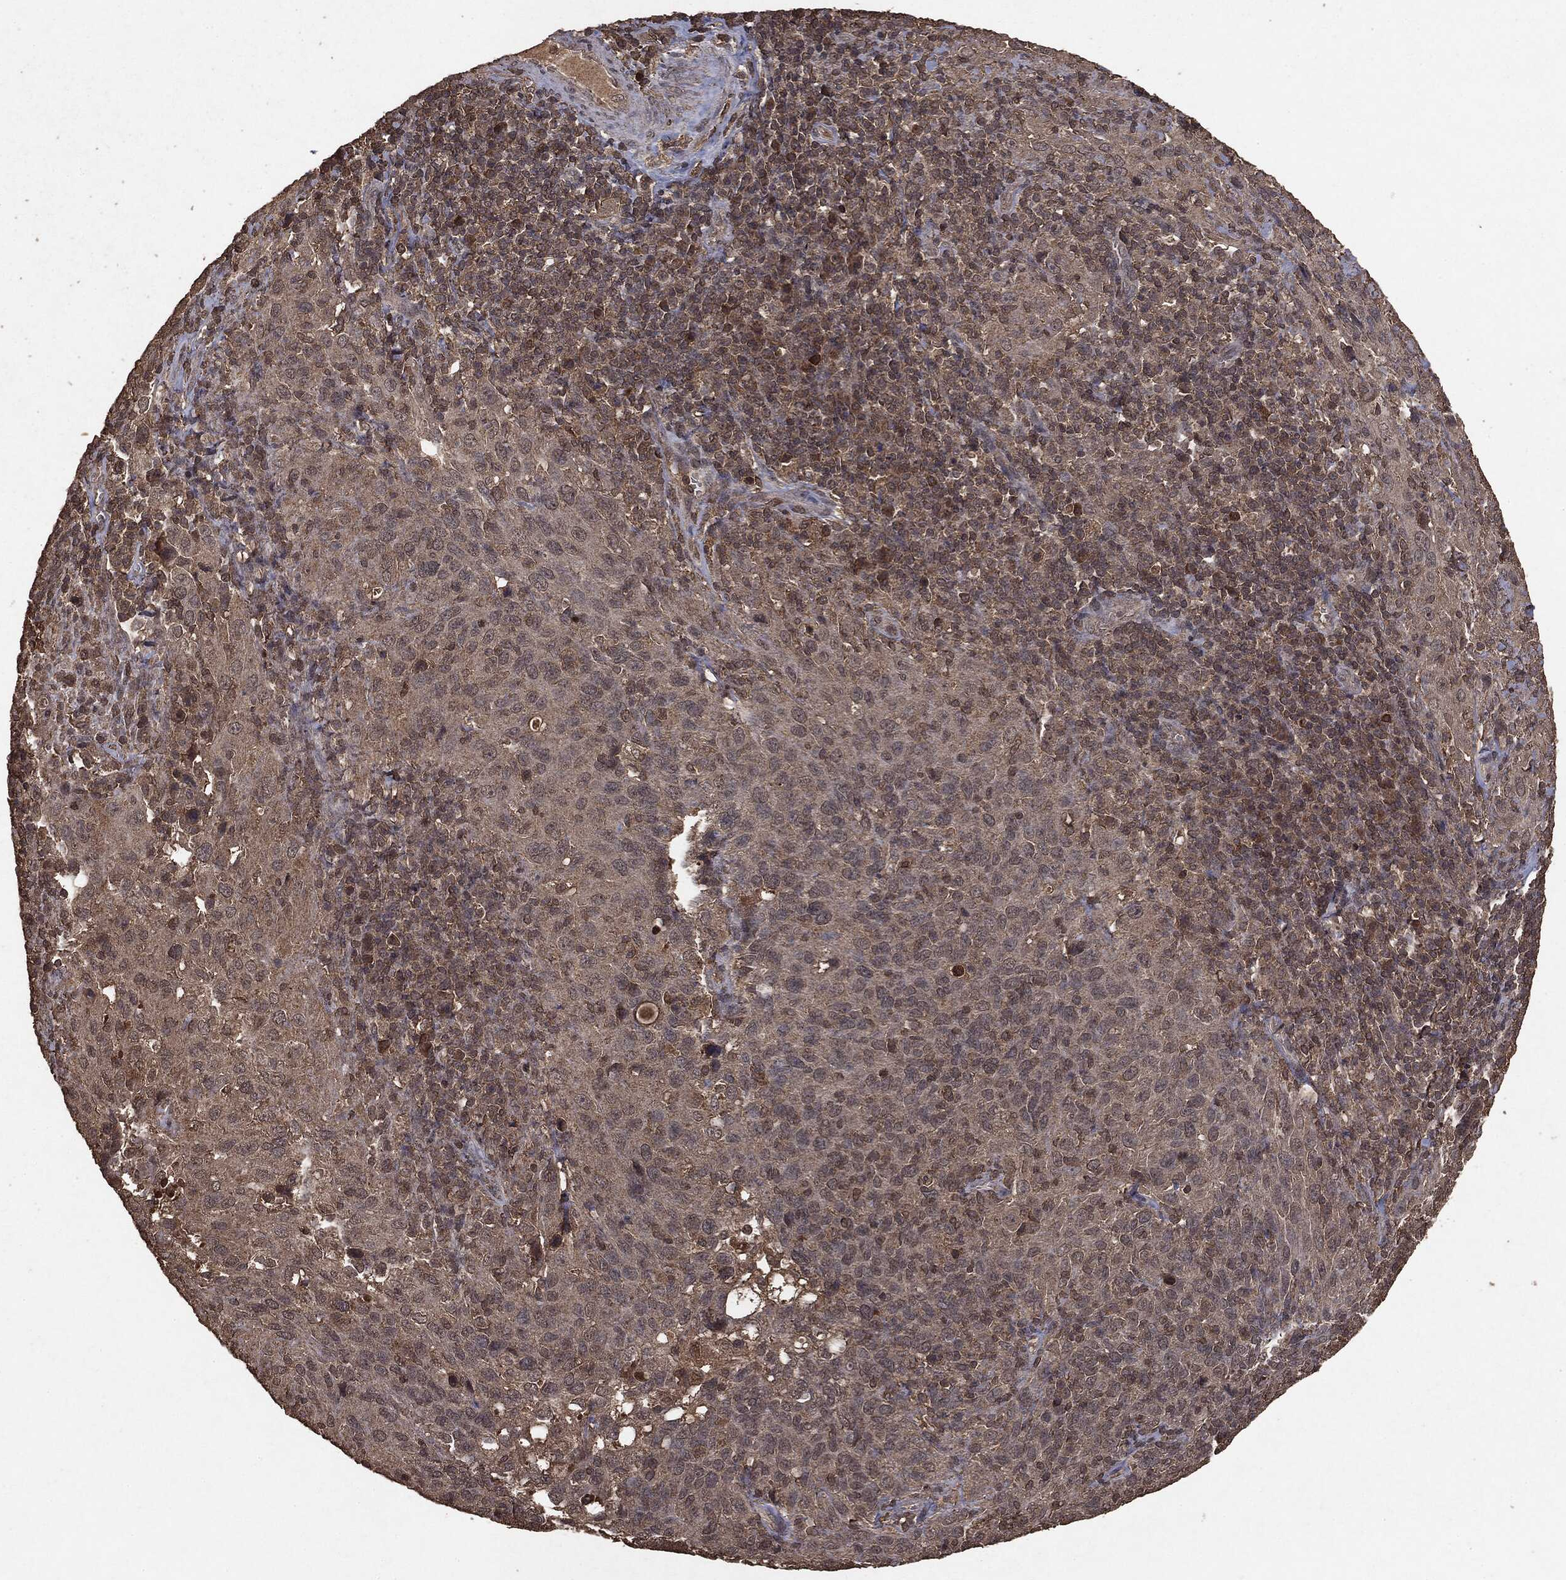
{"staining": {"intensity": "weak", "quantity": ">75%", "location": "cytoplasmic/membranous"}, "tissue": "cervical cancer", "cell_type": "Tumor cells", "image_type": "cancer", "snomed": [{"axis": "morphology", "description": "Squamous cell carcinoma, NOS"}, {"axis": "topography", "description": "Cervix"}], "caption": "Human cervical squamous cell carcinoma stained with a brown dye reveals weak cytoplasmic/membranous positive staining in about >75% of tumor cells.", "gene": "NME1", "patient": {"sex": "female", "age": 51}}